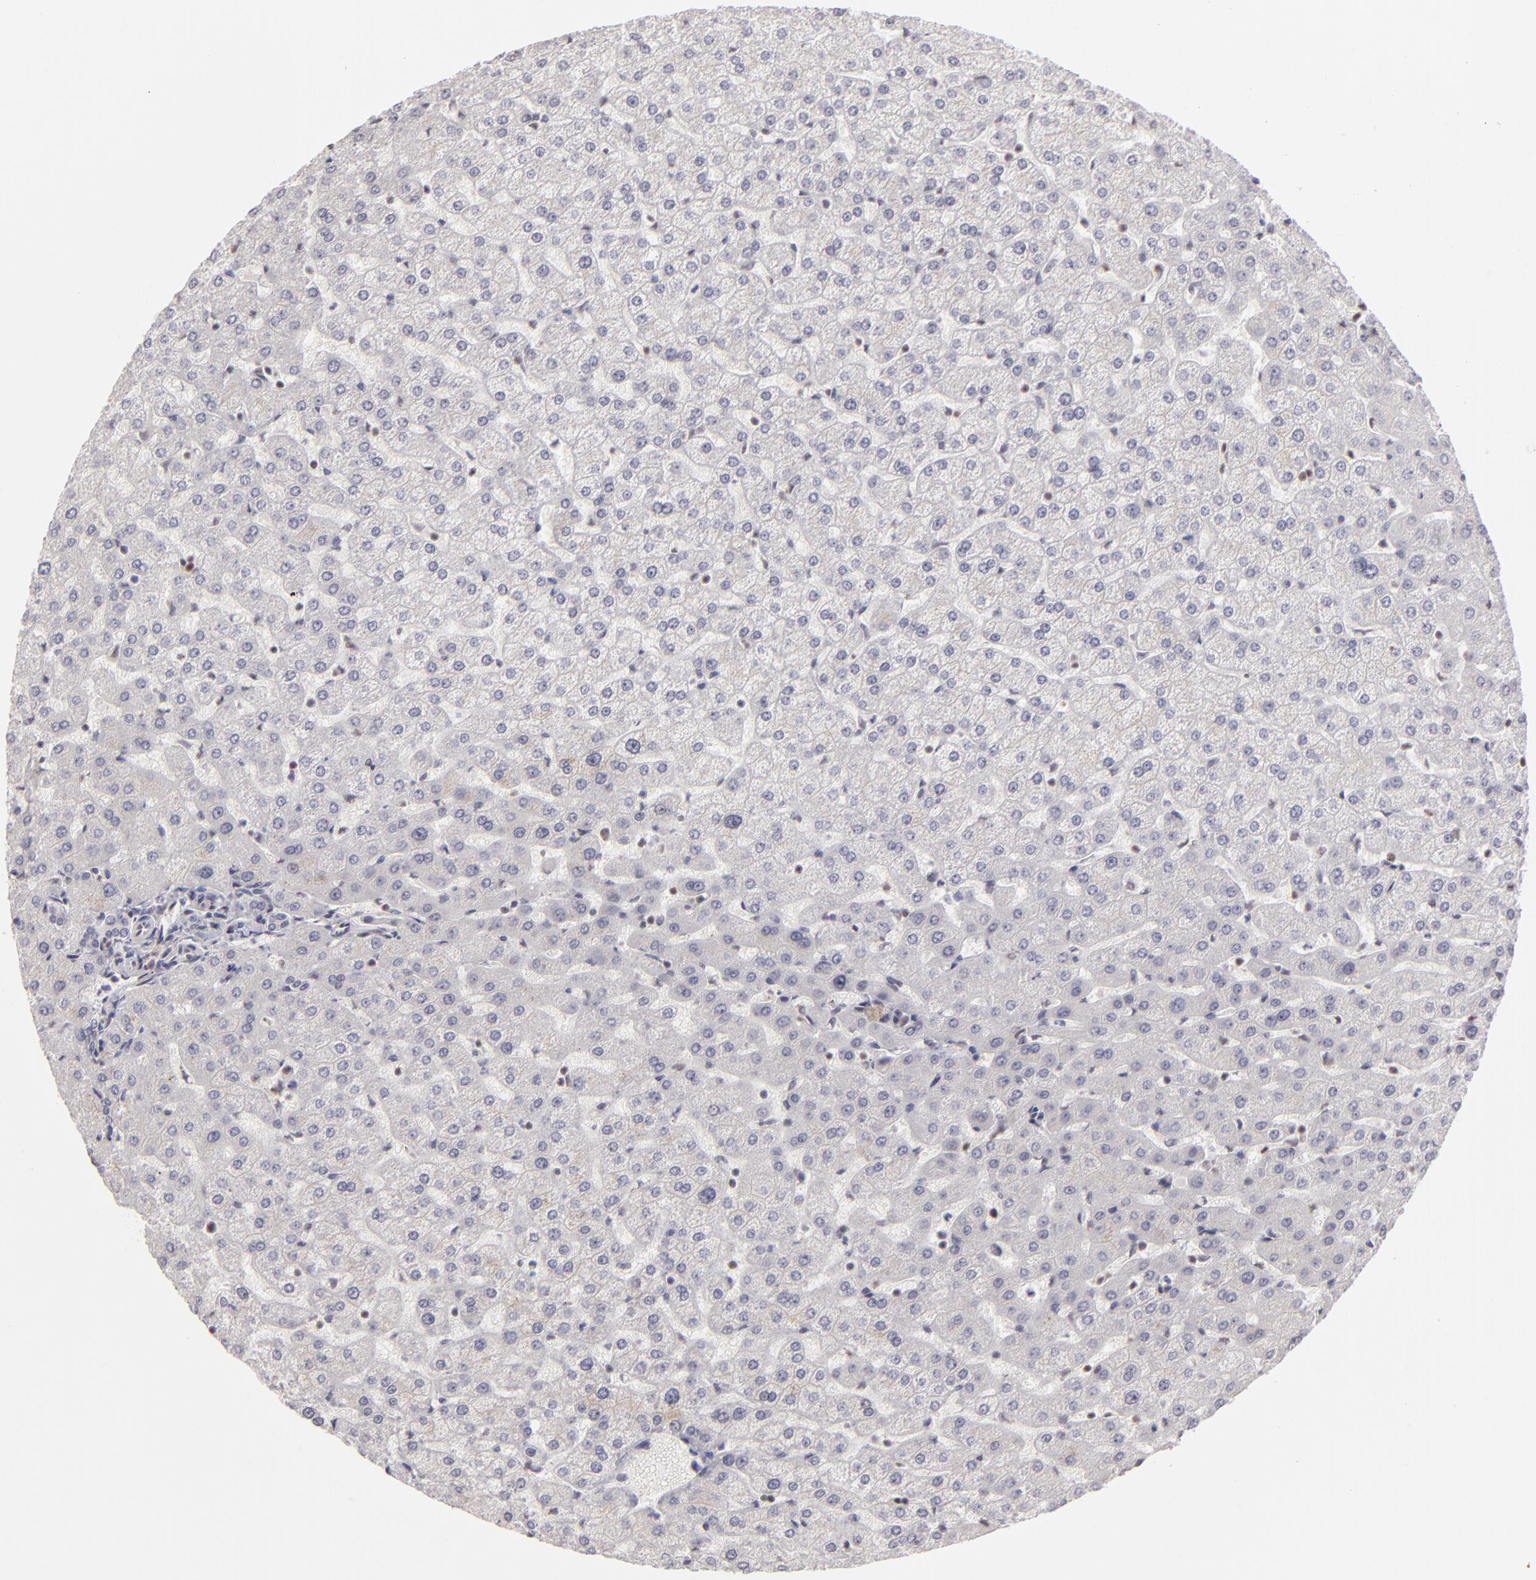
{"staining": {"intensity": "weak", "quantity": "25%-75%", "location": "nuclear"}, "tissue": "liver", "cell_type": "Cholangiocytes", "image_type": "normal", "snomed": [{"axis": "morphology", "description": "Normal tissue, NOS"}, {"axis": "morphology", "description": "Fibrosis, NOS"}, {"axis": "topography", "description": "Liver"}], "caption": "Immunohistochemical staining of benign human liver exhibits weak nuclear protein staining in about 25%-75% of cholangiocytes. The protein of interest is stained brown, and the nuclei are stained in blue (DAB IHC with brightfield microscopy, high magnification).", "gene": "DAXX", "patient": {"sex": "female", "age": 29}}